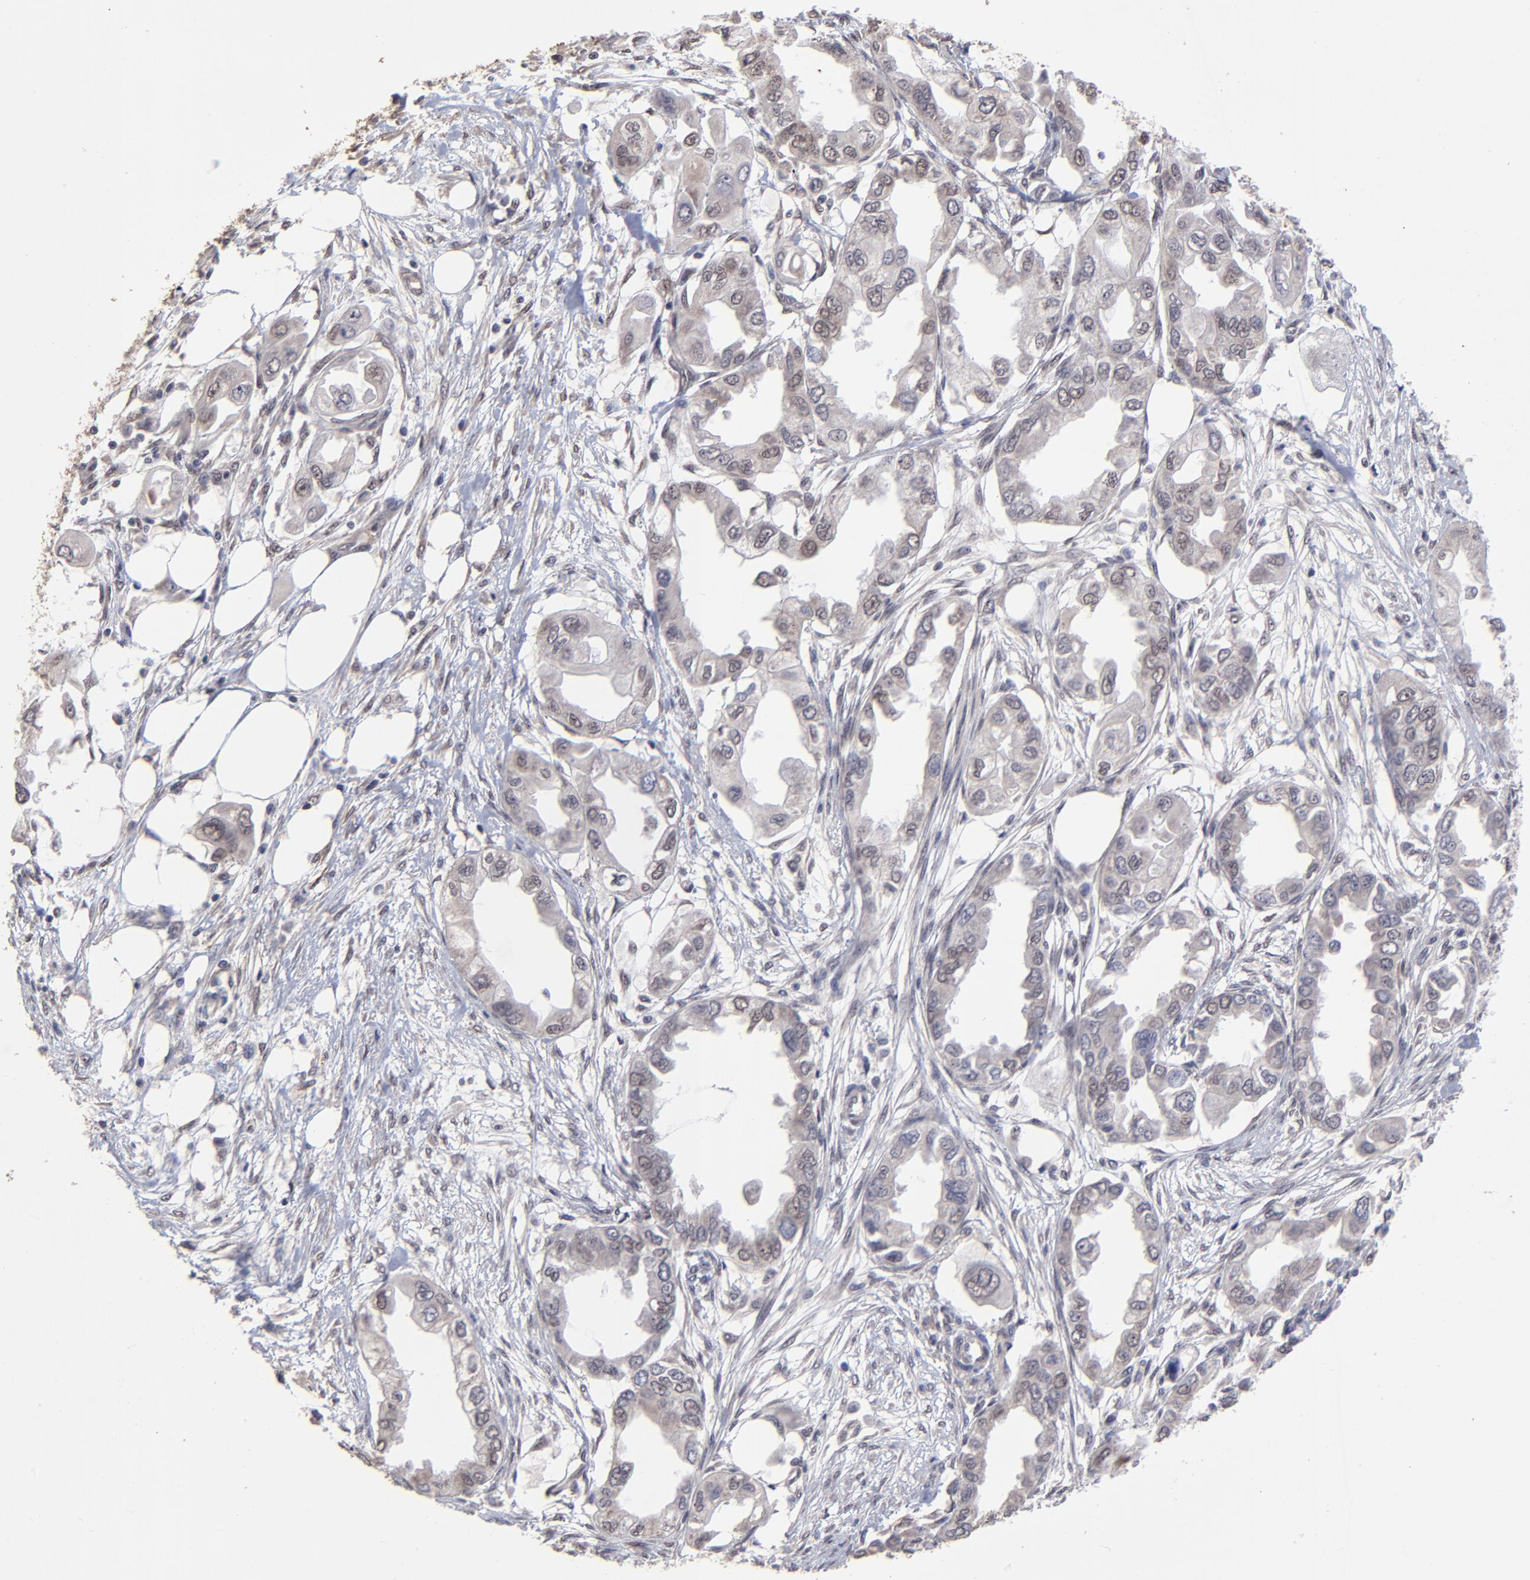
{"staining": {"intensity": "negative", "quantity": "none", "location": "none"}, "tissue": "endometrial cancer", "cell_type": "Tumor cells", "image_type": "cancer", "snomed": [{"axis": "morphology", "description": "Adenocarcinoma, NOS"}, {"axis": "topography", "description": "Endometrium"}], "caption": "A photomicrograph of endometrial adenocarcinoma stained for a protein shows no brown staining in tumor cells. The staining is performed using DAB (3,3'-diaminobenzidine) brown chromogen with nuclei counter-stained in using hematoxylin.", "gene": "CHL1", "patient": {"sex": "female", "age": 67}}